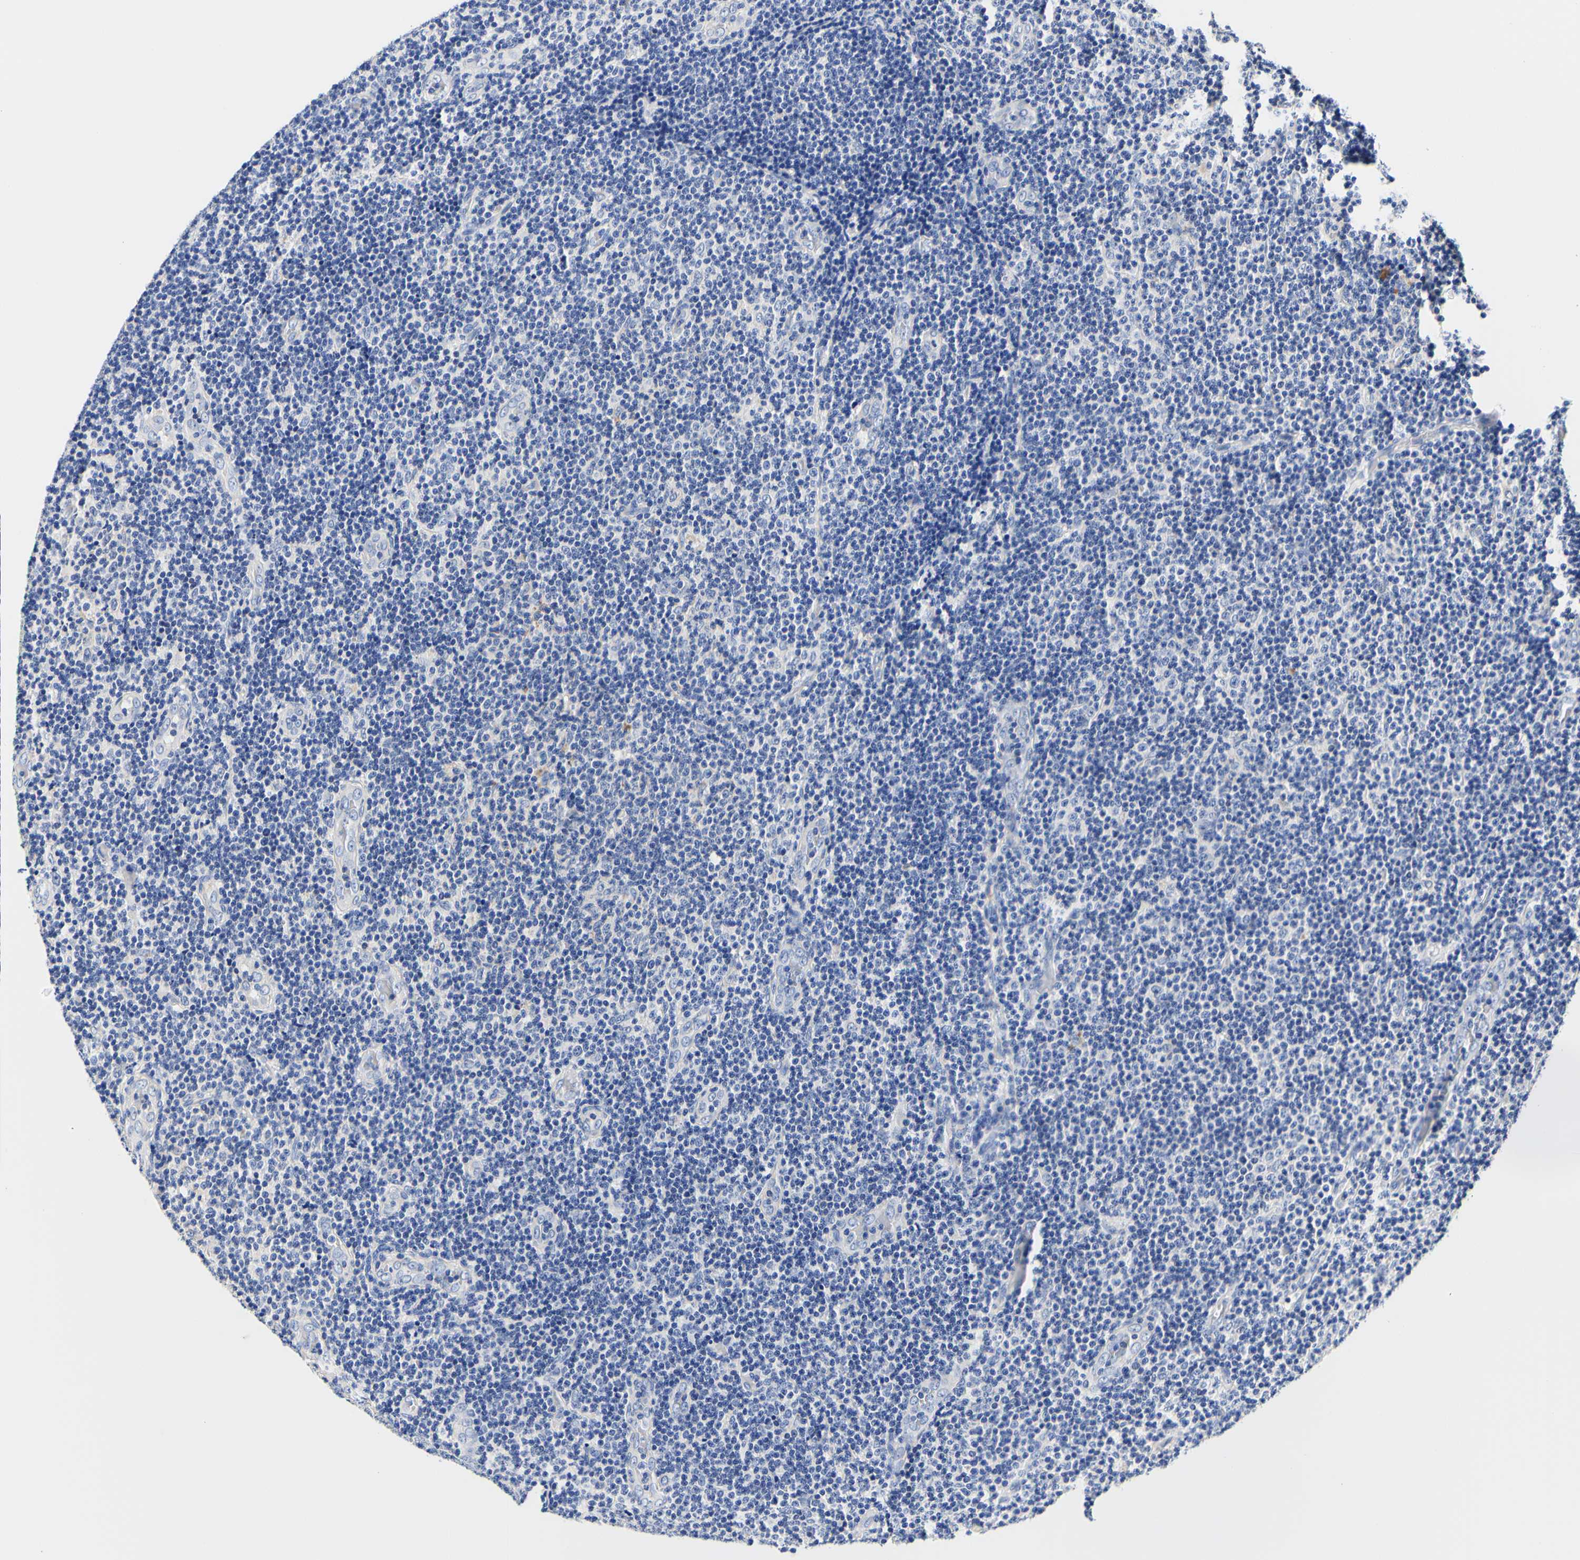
{"staining": {"intensity": "negative", "quantity": "none", "location": "none"}, "tissue": "lymphoma", "cell_type": "Tumor cells", "image_type": "cancer", "snomed": [{"axis": "morphology", "description": "Malignant lymphoma, non-Hodgkin's type, Low grade"}, {"axis": "topography", "description": "Lymph node"}], "caption": "This is a photomicrograph of immunohistochemistry (IHC) staining of low-grade malignant lymphoma, non-Hodgkin's type, which shows no expression in tumor cells.", "gene": "CAMK4", "patient": {"sex": "male", "age": 83}}